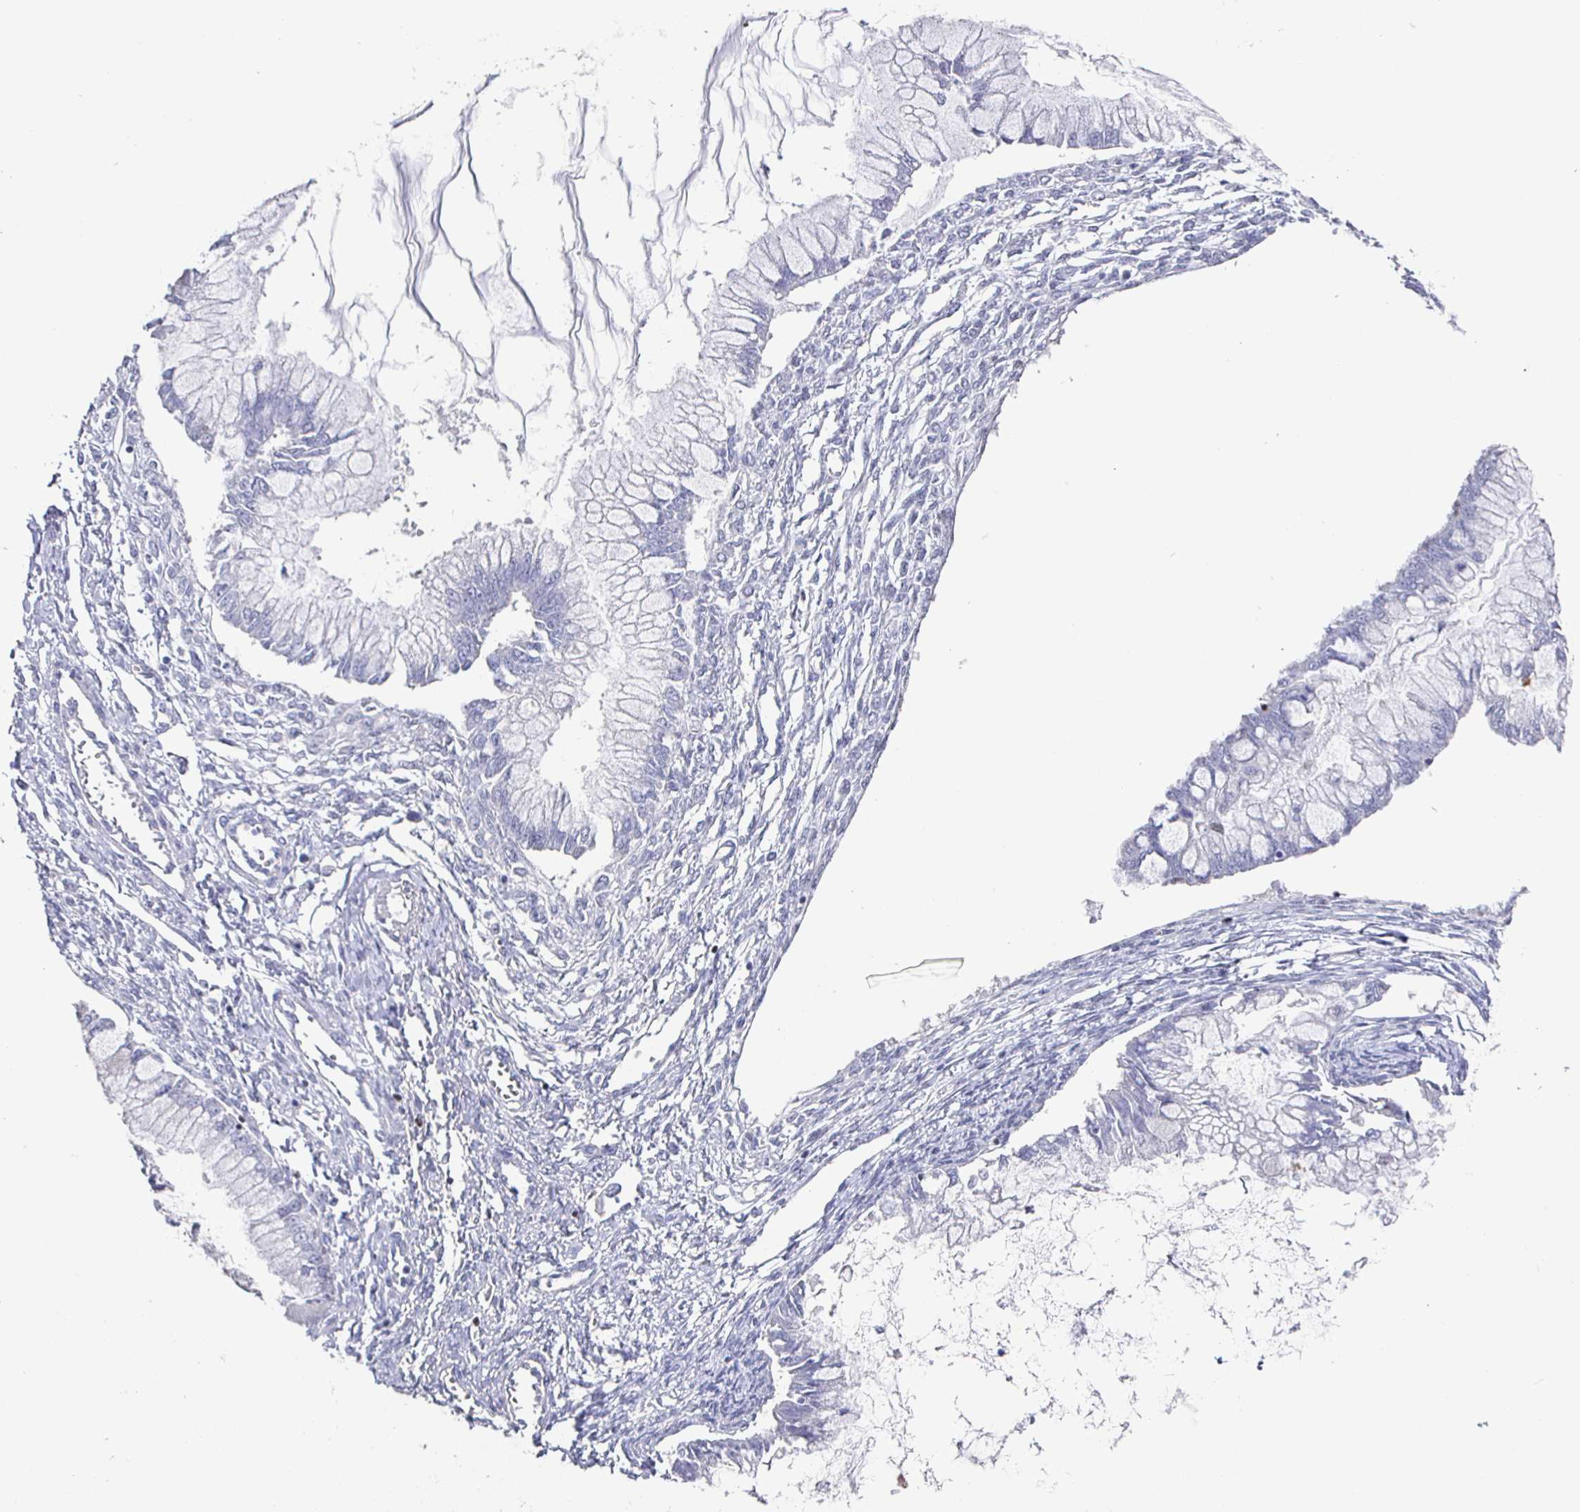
{"staining": {"intensity": "negative", "quantity": "none", "location": "none"}, "tissue": "ovarian cancer", "cell_type": "Tumor cells", "image_type": "cancer", "snomed": [{"axis": "morphology", "description": "Cystadenocarcinoma, mucinous, NOS"}, {"axis": "topography", "description": "Ovary"}], "caption": "Immunohistochemistry (IHC) micrograph of mucinous cystadenocarcinoma (ovarian) stained for a protein (brown), which reveals no positivity in tumor cells.", "gene": "RUNX2", "patient": {"sex": "female", "age": 34}}